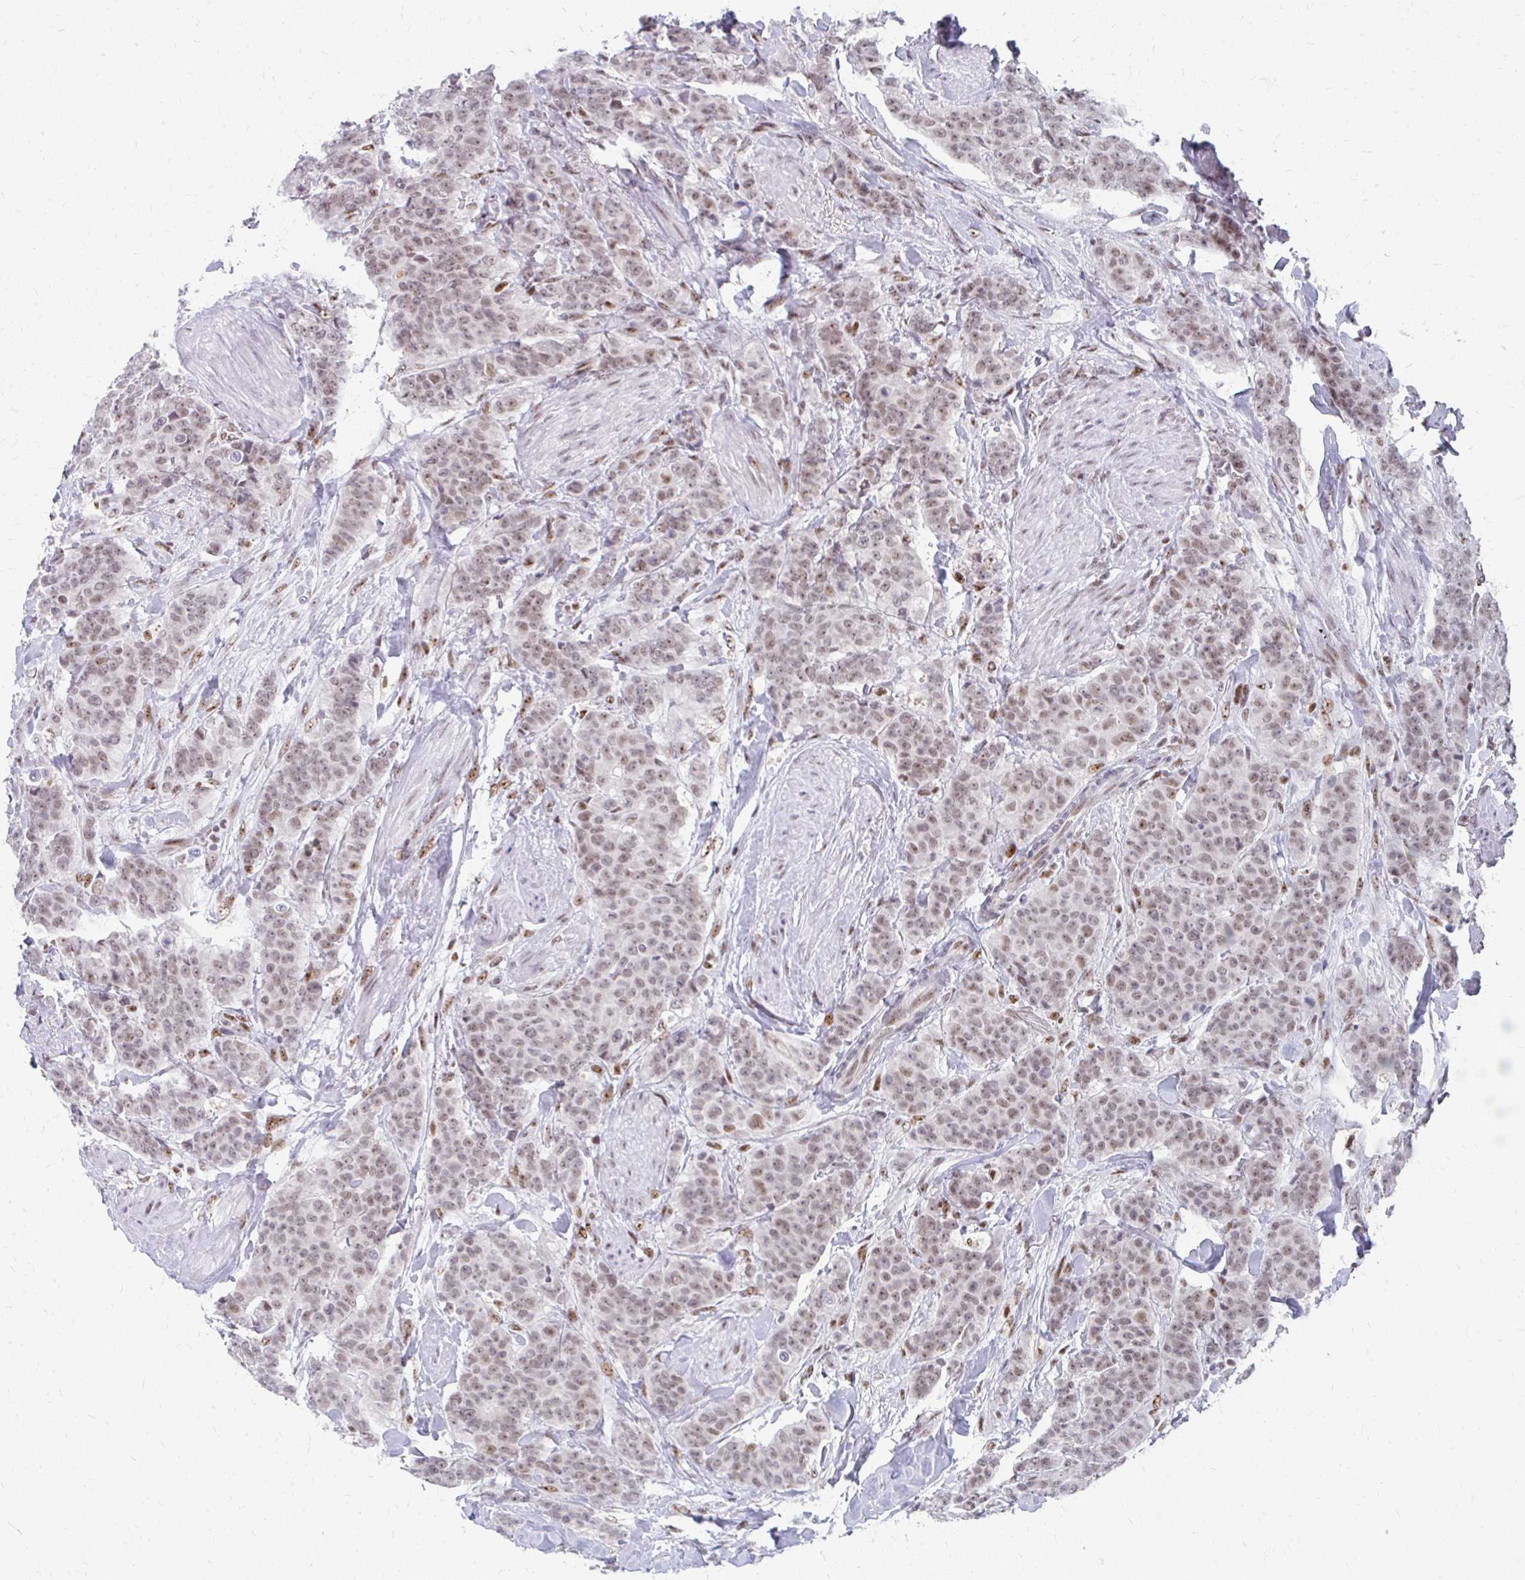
{"staining": {"intensity": "moderate", "quantity": "25%-75%", "location": "nuclear"}, "tissue": "breast cancer", "cell_type": "Tumor cells", "image_type": "cancer", "snomed": [{"axis": "morphology", "description": "Duct carcinoma"}, {"axis": "topography", "description": "Breast"}], "caption": "Immunohistochemistry (IHC) histopathology image of neoplastic tissue: breast cancer (invasive ductal carcinoma) stained using immunohistochemistry reveals medium levels of moderate protein expression localized specifically in the nuclear of tumor cells, appearing as a nuclear brown color.", "gene": "GTF2H1", "patient": {"sex": "female", "age": 40}}